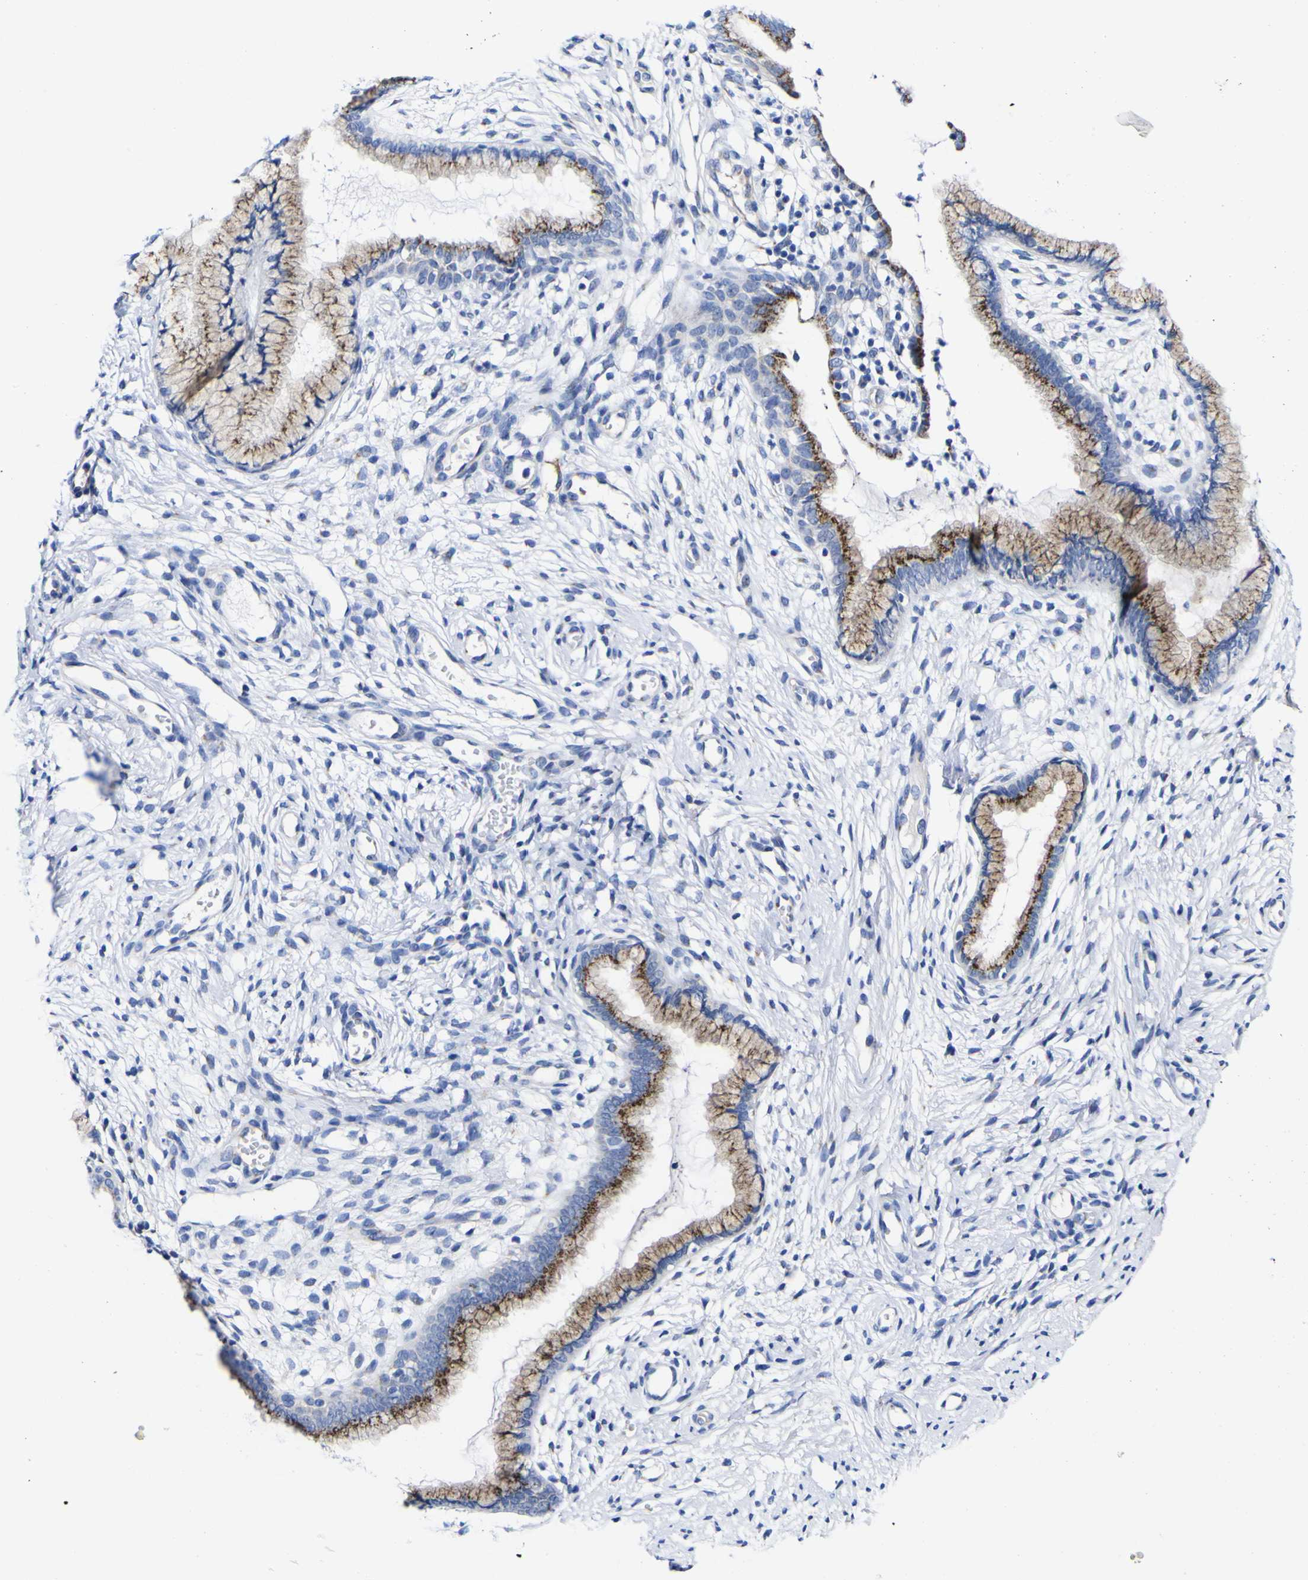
{"staining": {"intensity": "moderate", "quantity": ">75%", "location": "cytoplasmic/membranous"}, "tissue": "cervix", "cell_type": "Glandular cells", "image_type": "normal", "snomed": [{"axis": "morphology", "description": "Normal tissue, NOS"}, {"axis": "topography", "description": "Cervix"}], "caption": "DAB immunohistochemical staining of benign human cervix reveals moderate cytoplasmic/membranous protein expression in approximately >75% of glandular cells. The staining was performed using DAB (3,3'-diaminobenzidine) to visualize the protein expression in brown, while the nuclei were stained in blue with hematoxylin (Magnification: 20x).", "gene": "GOLM1", "patient": {"sex": "female", "age": 65}}